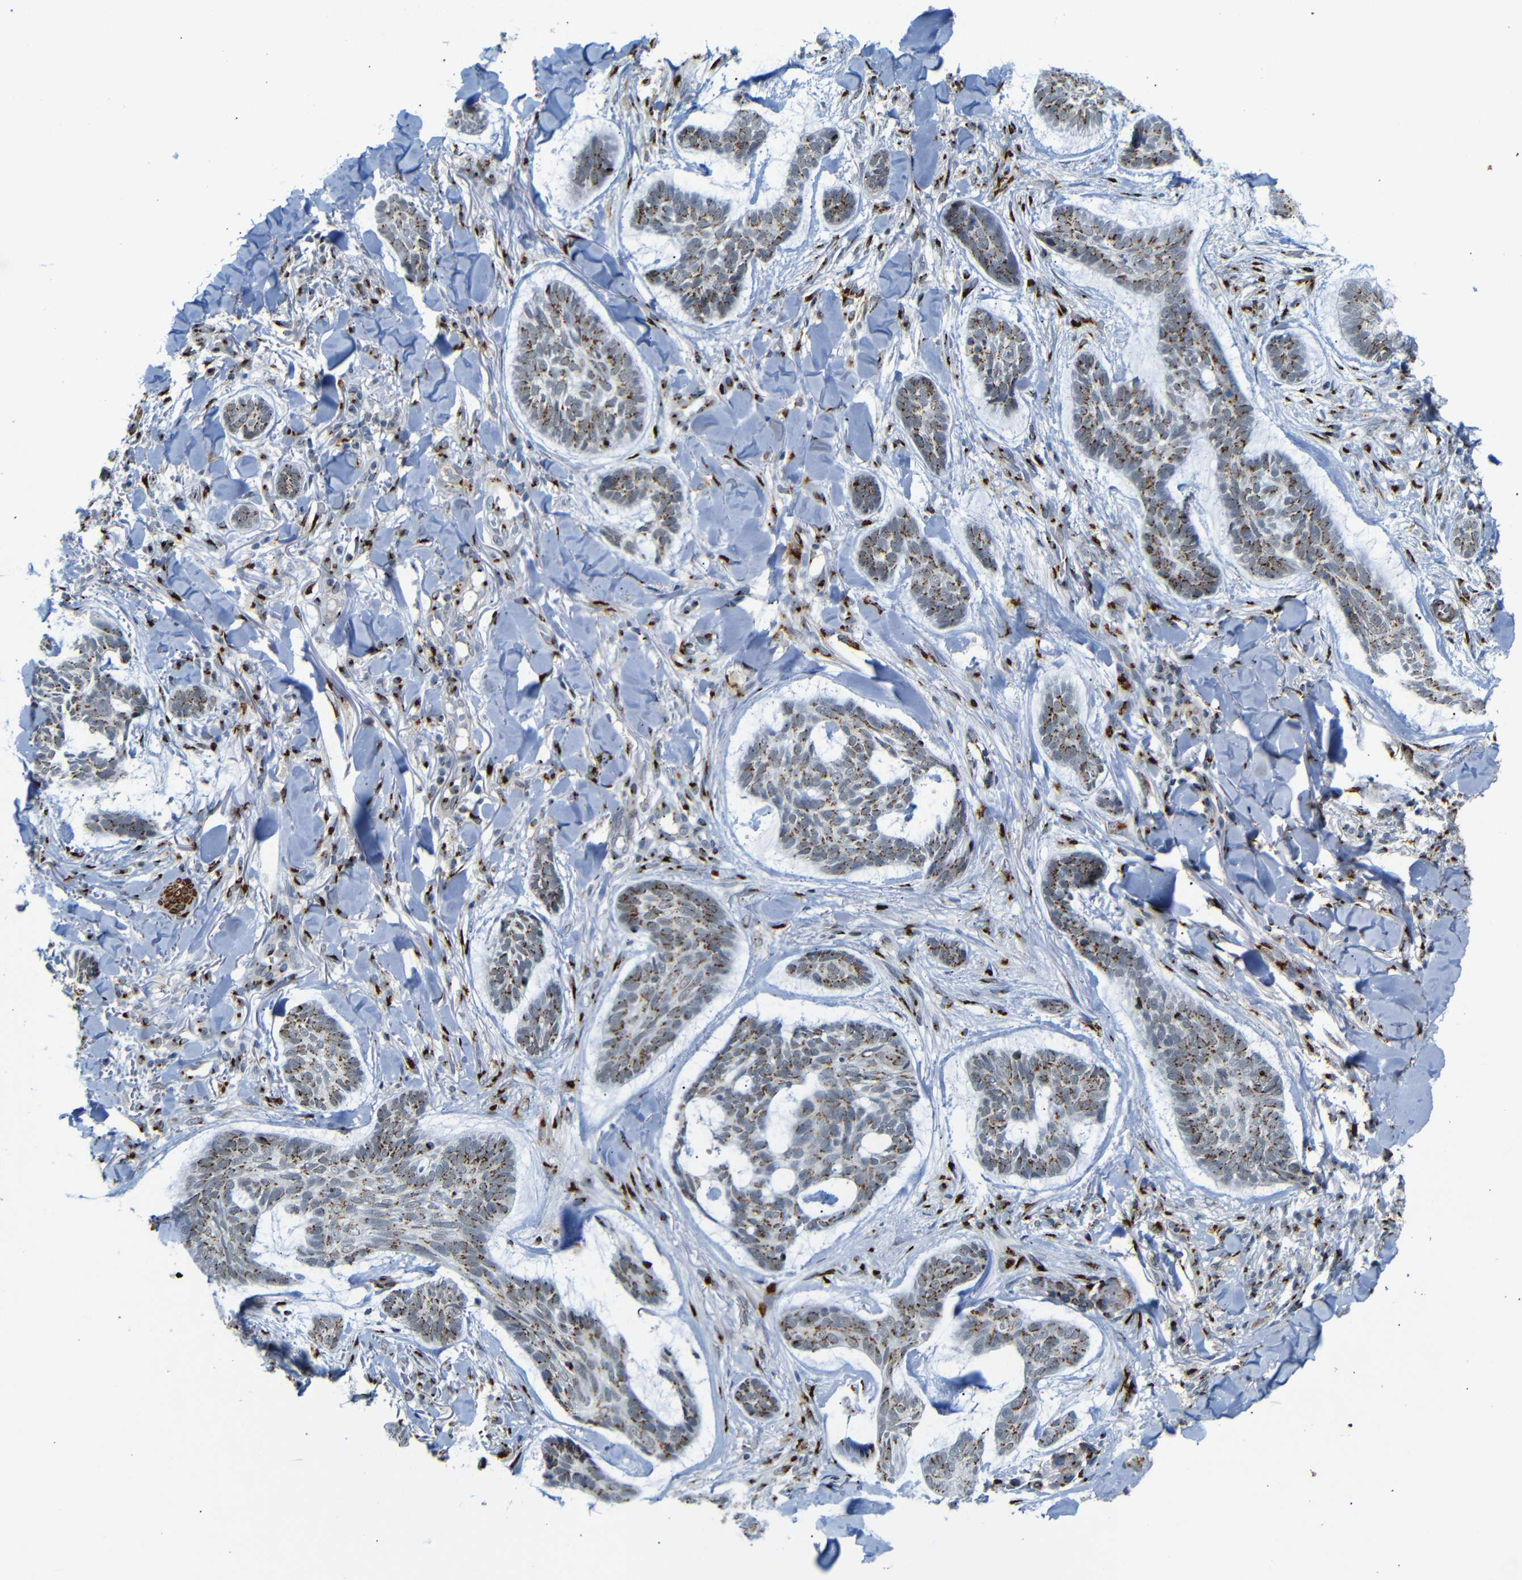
{"staining": {"intensity": "moderate", "quantity": ">75%", "location": "cytoplasmic/membranous"}, "tissue": "skin cancer", "cell_type": "Tumor cells", "image_type": "cancer", "snomed": [{"axis": "morphology", "description": "Basal cell carcinoma"}, {"axis": "topography", "description": "Skin"}], "caption": "Human skin cancer (basal cell carcinoma) stained with a protein marker shows moderate staining in tumor cells.", "gene": "TGOLN2", "patient": {"sex": "male", "age": 43}}